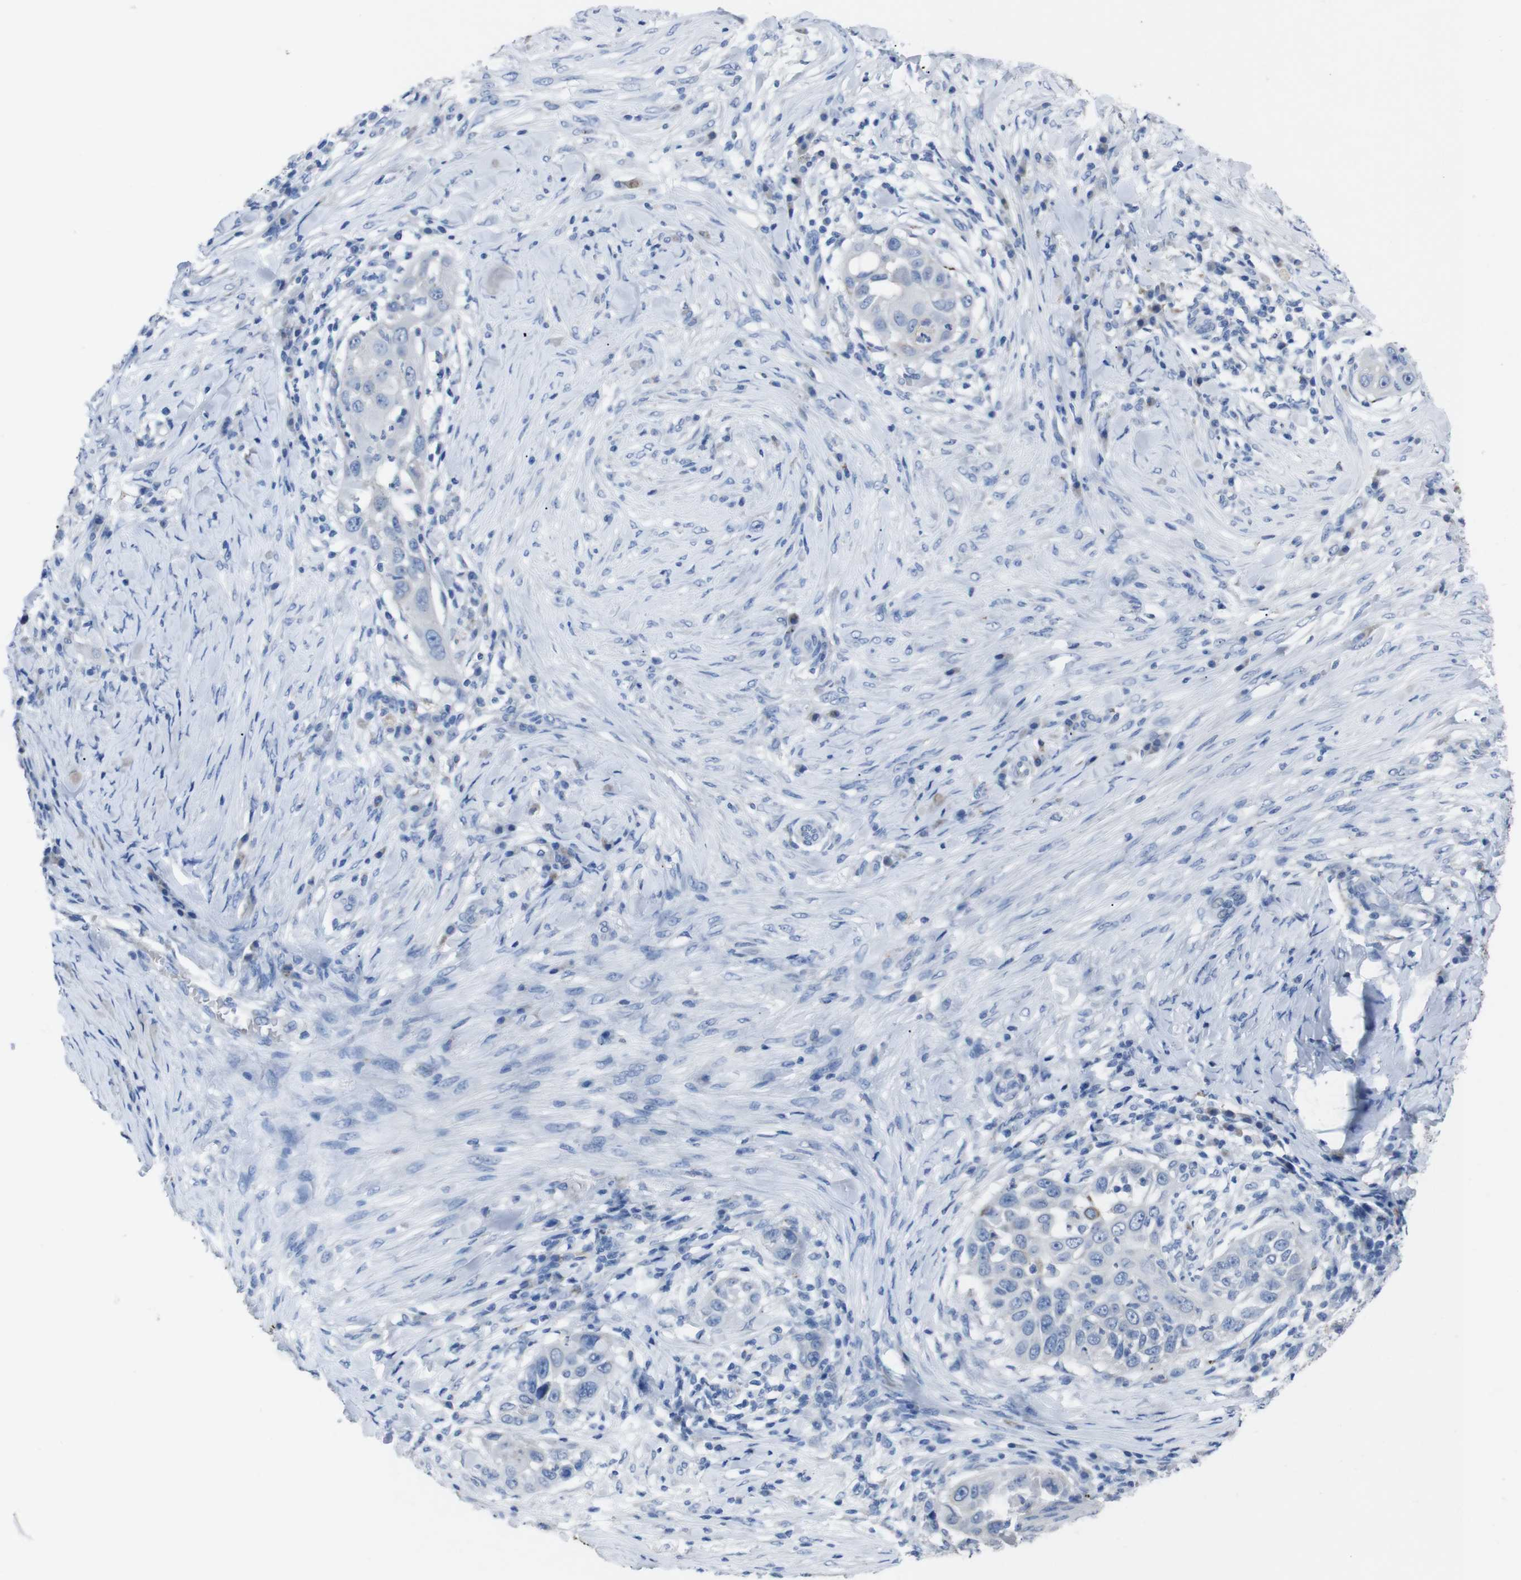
{"staining": {"intensity": "negative", "quantity": "none", "location": "none"}, "tissue": "skin cancer", "cell_type": "Tumor cells", "image_type": "cancer", "snomed": [{"axis": "morphology", "description": "Squamous cell carcinoma, NOS"}, {"axis": "topography", "description": "Skin"}], "caption": "IHC histopathology image of neoplastic tissue: skin cancer stained with DAB (3,3'-diaminobenzidine) demonstrates no significant protein positivity in tumor cells.", "gene": "GJB2", "patient": {"sex": "female", "age": 44}}